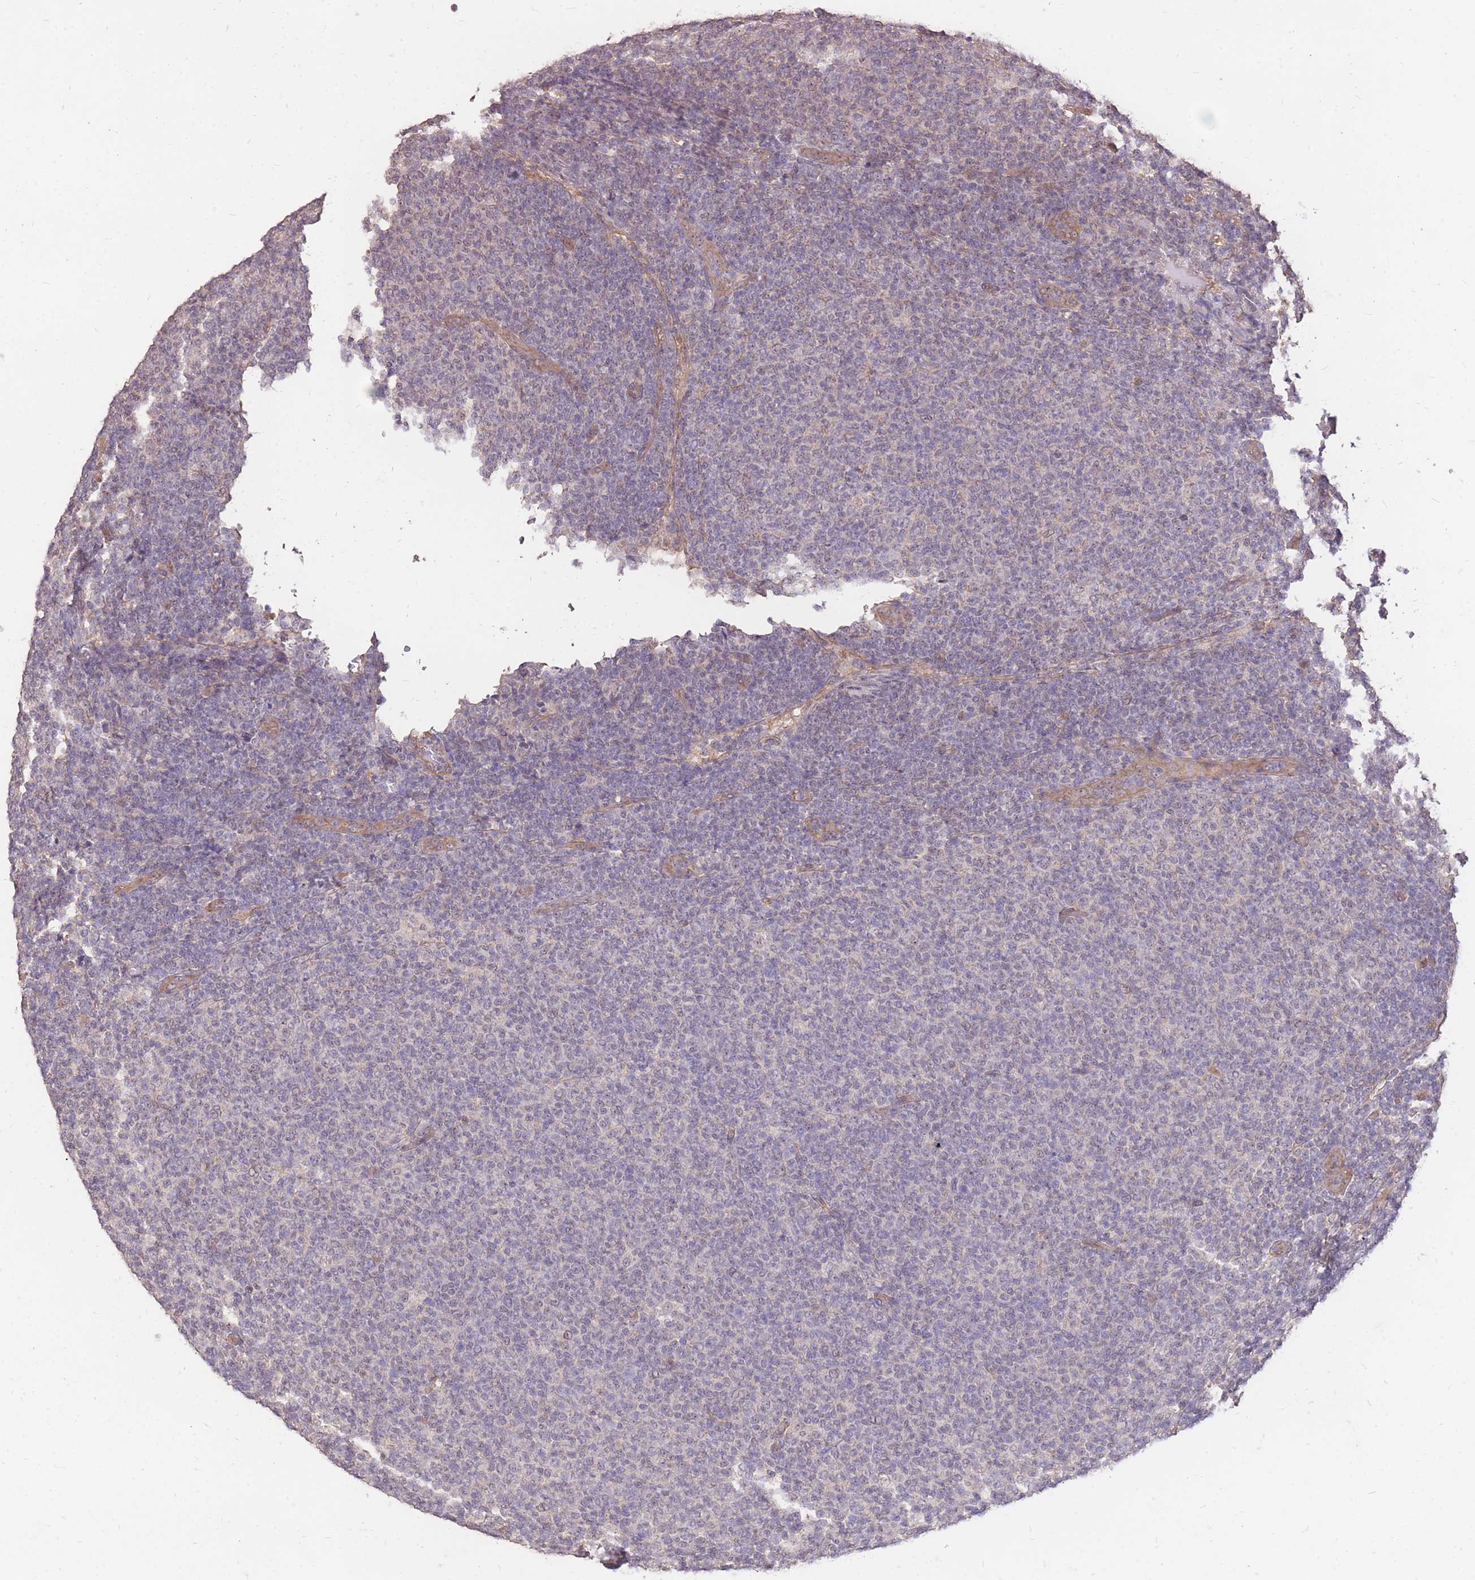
{"staining": {"intensity": "negative", "quantity": "none", "location": "none"}, "tissue": "lymphoma", "cell_type": "Tumor cells", "image_type": "cancer", "snomed": [{"axis": "morphology", "description": "Malignant lymphoma, non-Hodgkin's type, Low grade"}, {"axis": "topography", "description": "Lymph node"}], "caption": "IHC photomicrograph of neoplastic tissue: lymphoma stained with DAB (3,3'-diaminobenzidine) demonstrates no significant protein expression in tumor cells.", "gene": "DYNC1LI2", "patient": {"sex": "male", "age": 66}}